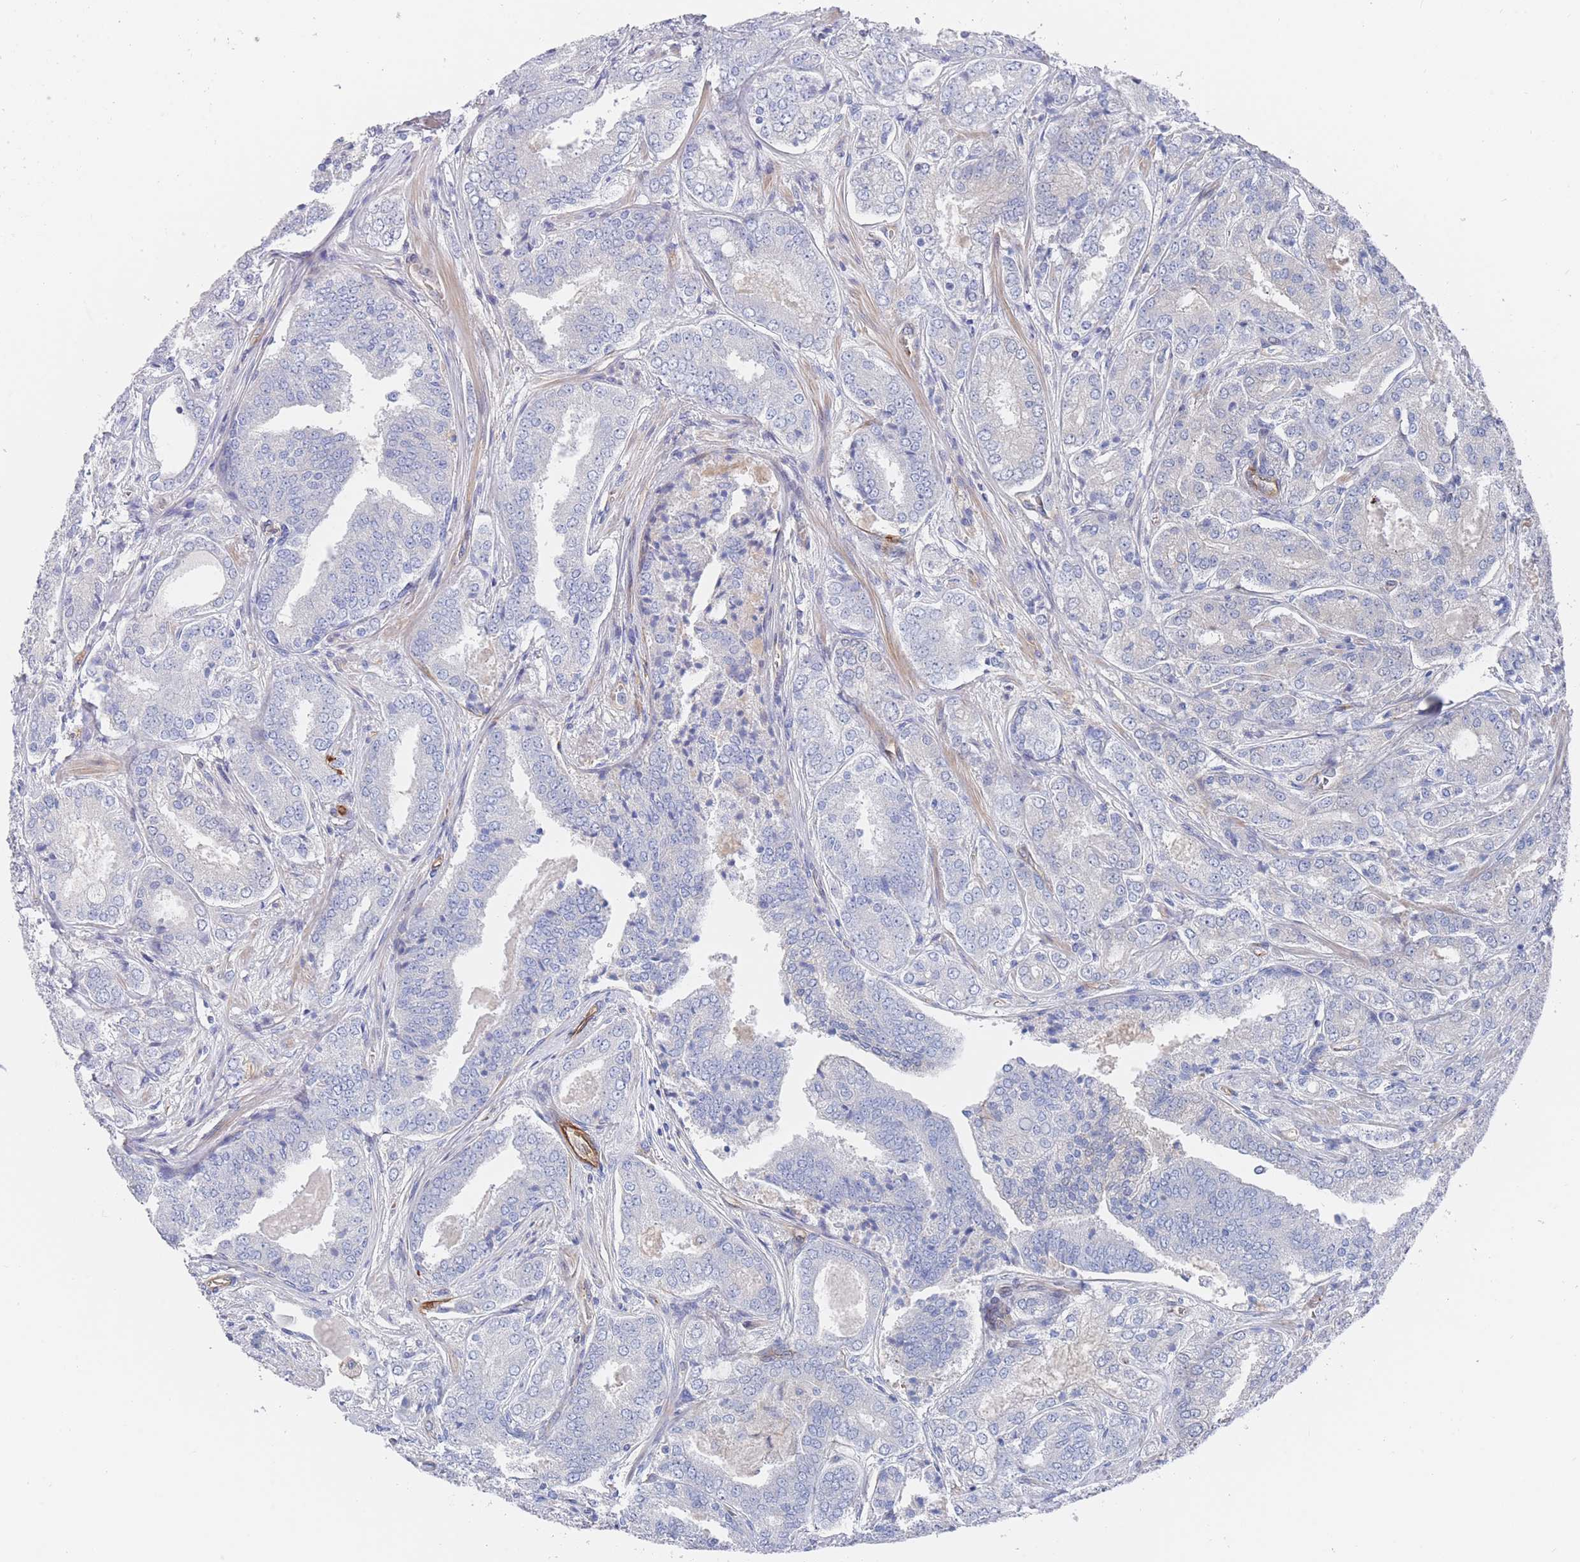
{"staining": {"intensity": "moderate", "quantity": "<25%", "location": "cytoplasmic/membranous"}, "tissue": "prostate cancer", "cell_type": "Tumor cells", "image_type": "cancer", "snomed": [{"axis": "morphology", "description": "Adenocarcinoma, High grade"}, {"axis": "topography", "description": "Prostate"}], "caption": "Human prostate cancer stained with a protein marker exhibits moderate staining in tumor cells.", "gene": "G6PC1", "patient": {"sex": "male", "age": 63}}